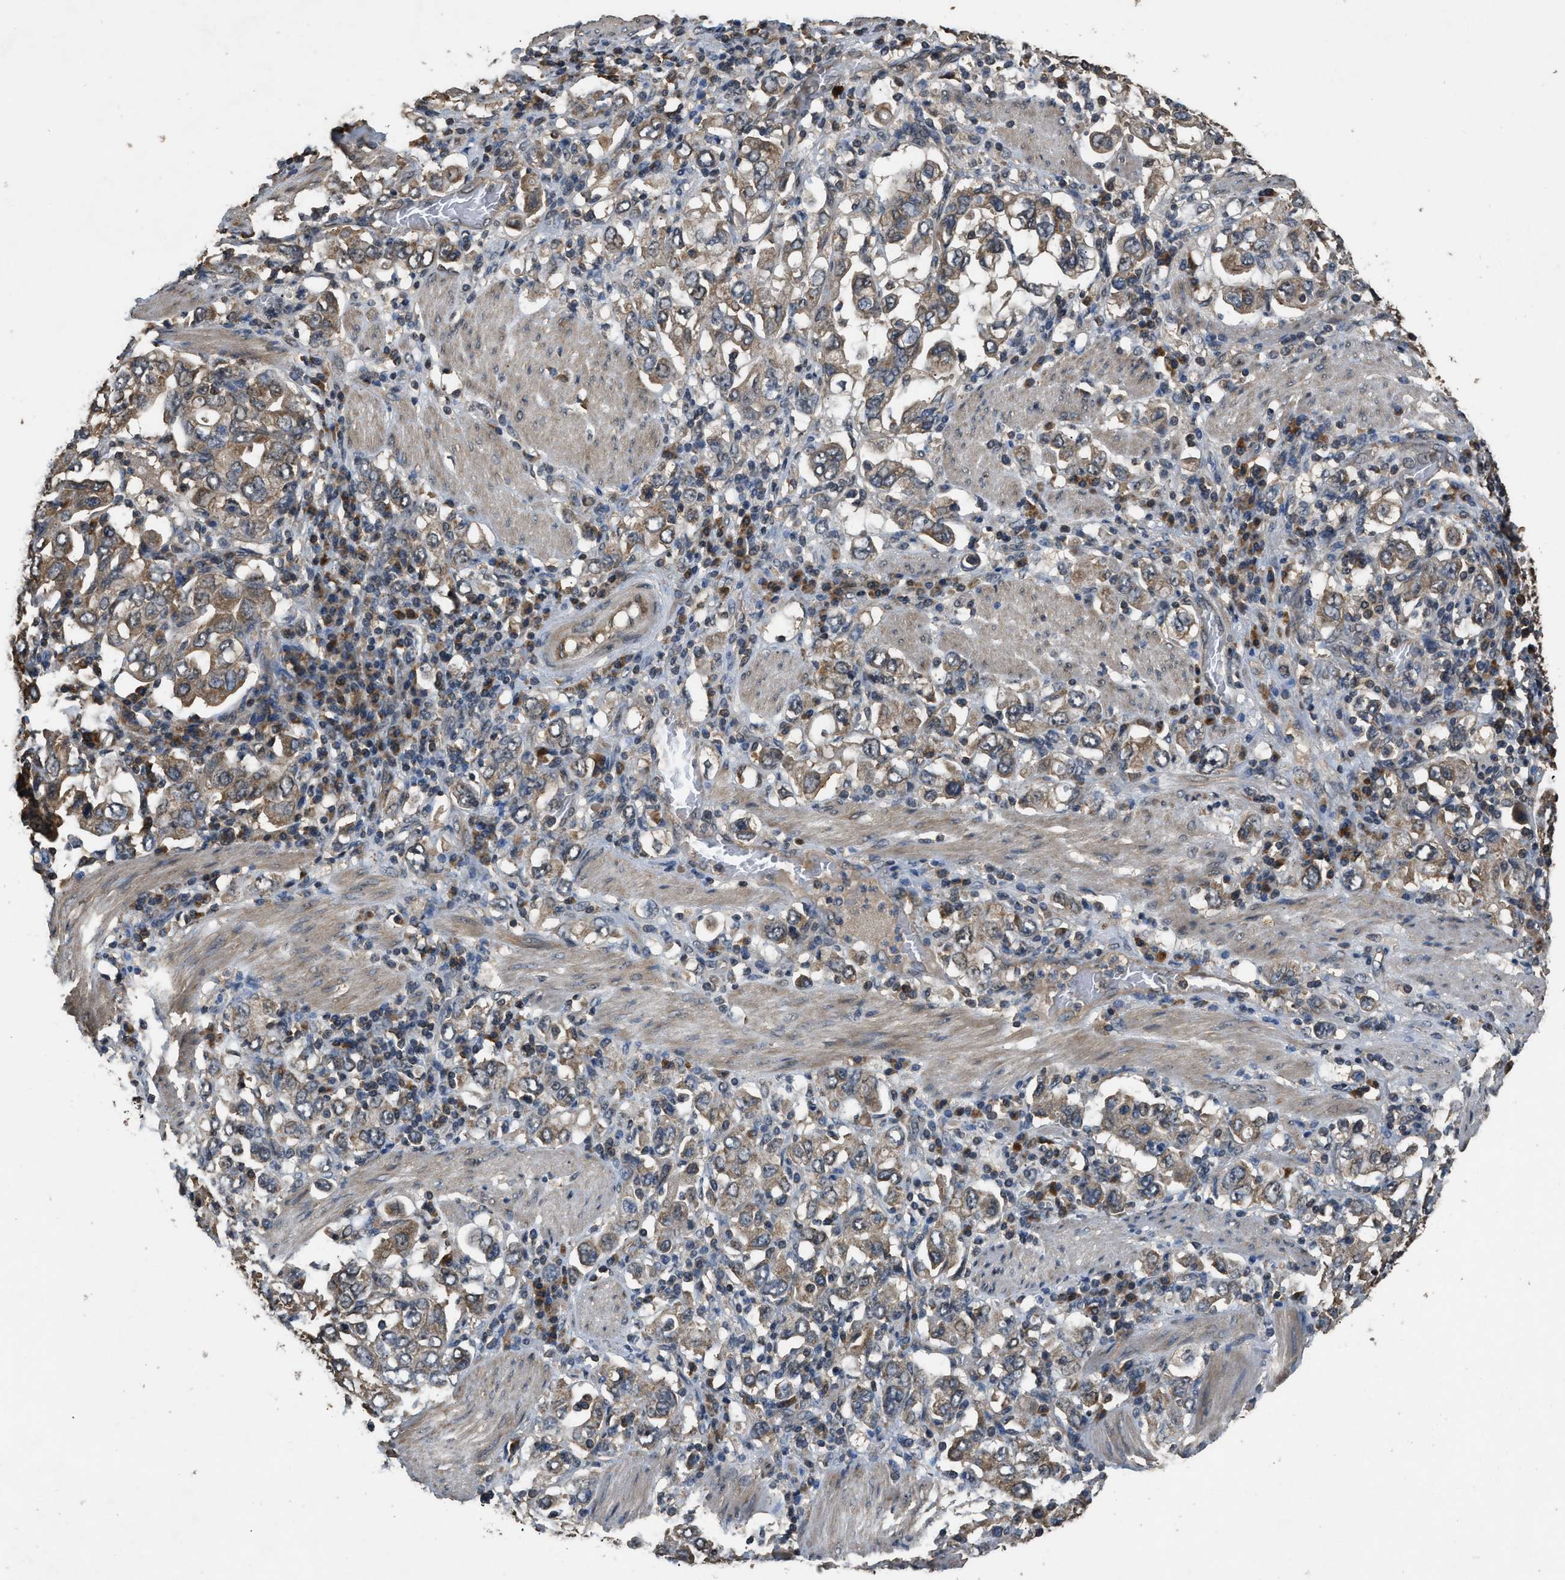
{"staining": {"intensity": "weak", "quantity": ">75%", "location": "cytoplasmic/membranous"}, "tissue": "stomach cancer", "cell_type": "Tumor cells", "image_type": "cancer", "snomed": [{"axis": "morphology", "description": "Adenocarcinoma, NOS"}, {"axis": "topography", "description": "Stomach, upper"}], "caption": "An image of stomach cancer stained for a protein displays weak cytoplasmic/membranous brown staining in tumor cells. (brown staining indicates protein expression, while blue staining denotes nuclei).", "gene": "DENND6B", "patient": {"sex": "male", "age": 62}}